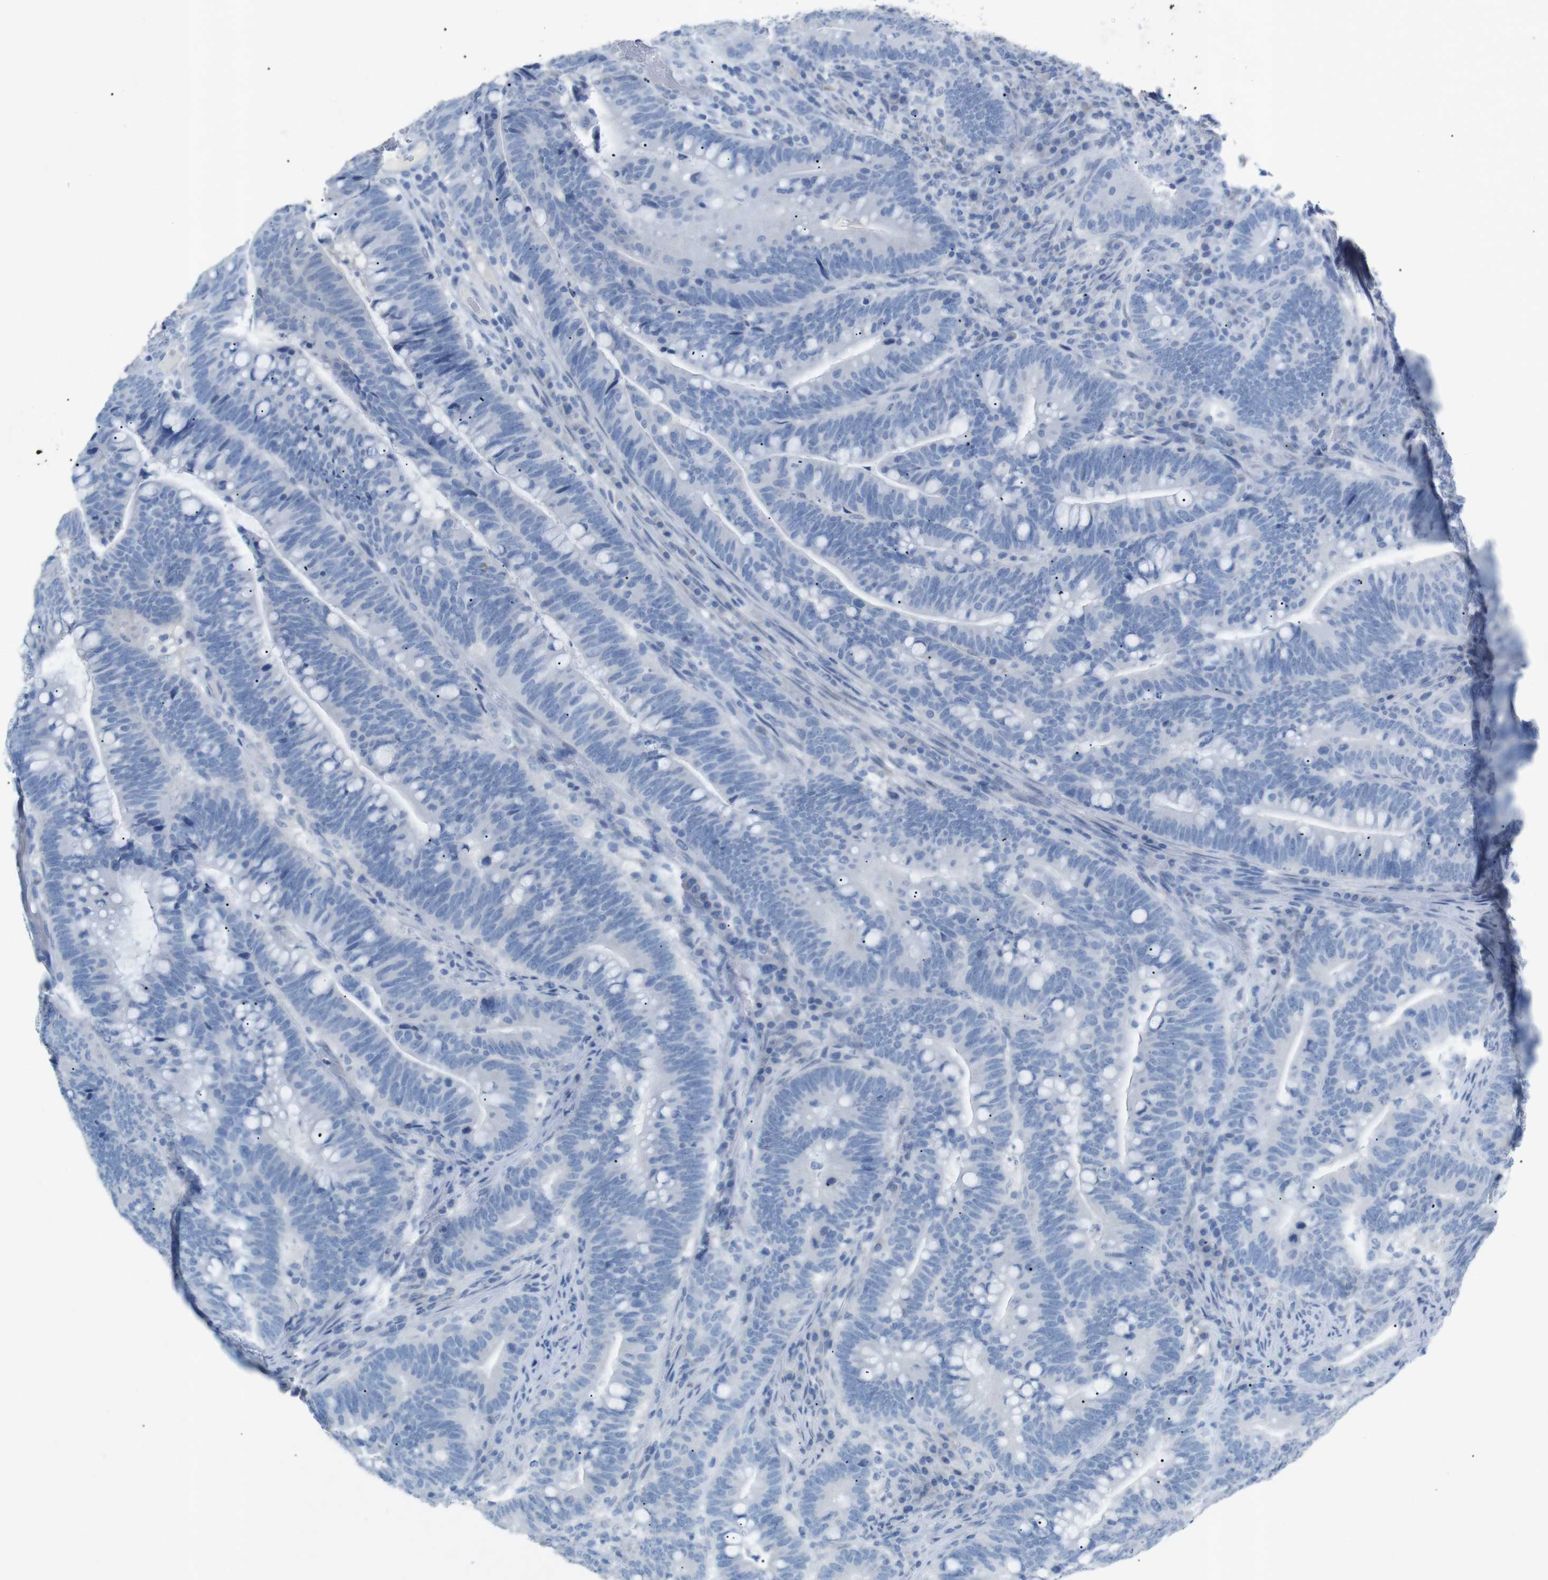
{"staining": {"intensity": "negative", "quantity": "none", "location": "none"}, "tissue": "colorectal cancer", "cell_type": "Tumor cells", "image_type": "cancer", "snomed": [{"axis": "morphology", "description": "Normal tissue, NOS"}, {"axis": "morphology", "description": "Adenocarcinoma, NOS"}, {"axis": "topography", "description": "Colon"}], "caption": "Immunohistochemistry histopathology image of neoplastic tissue: colorectal cancer stained with DAB shows no significant protein expression in tumor cells.", "gene": "SALL4", "patient": {"sex": "female", "age": 66}}